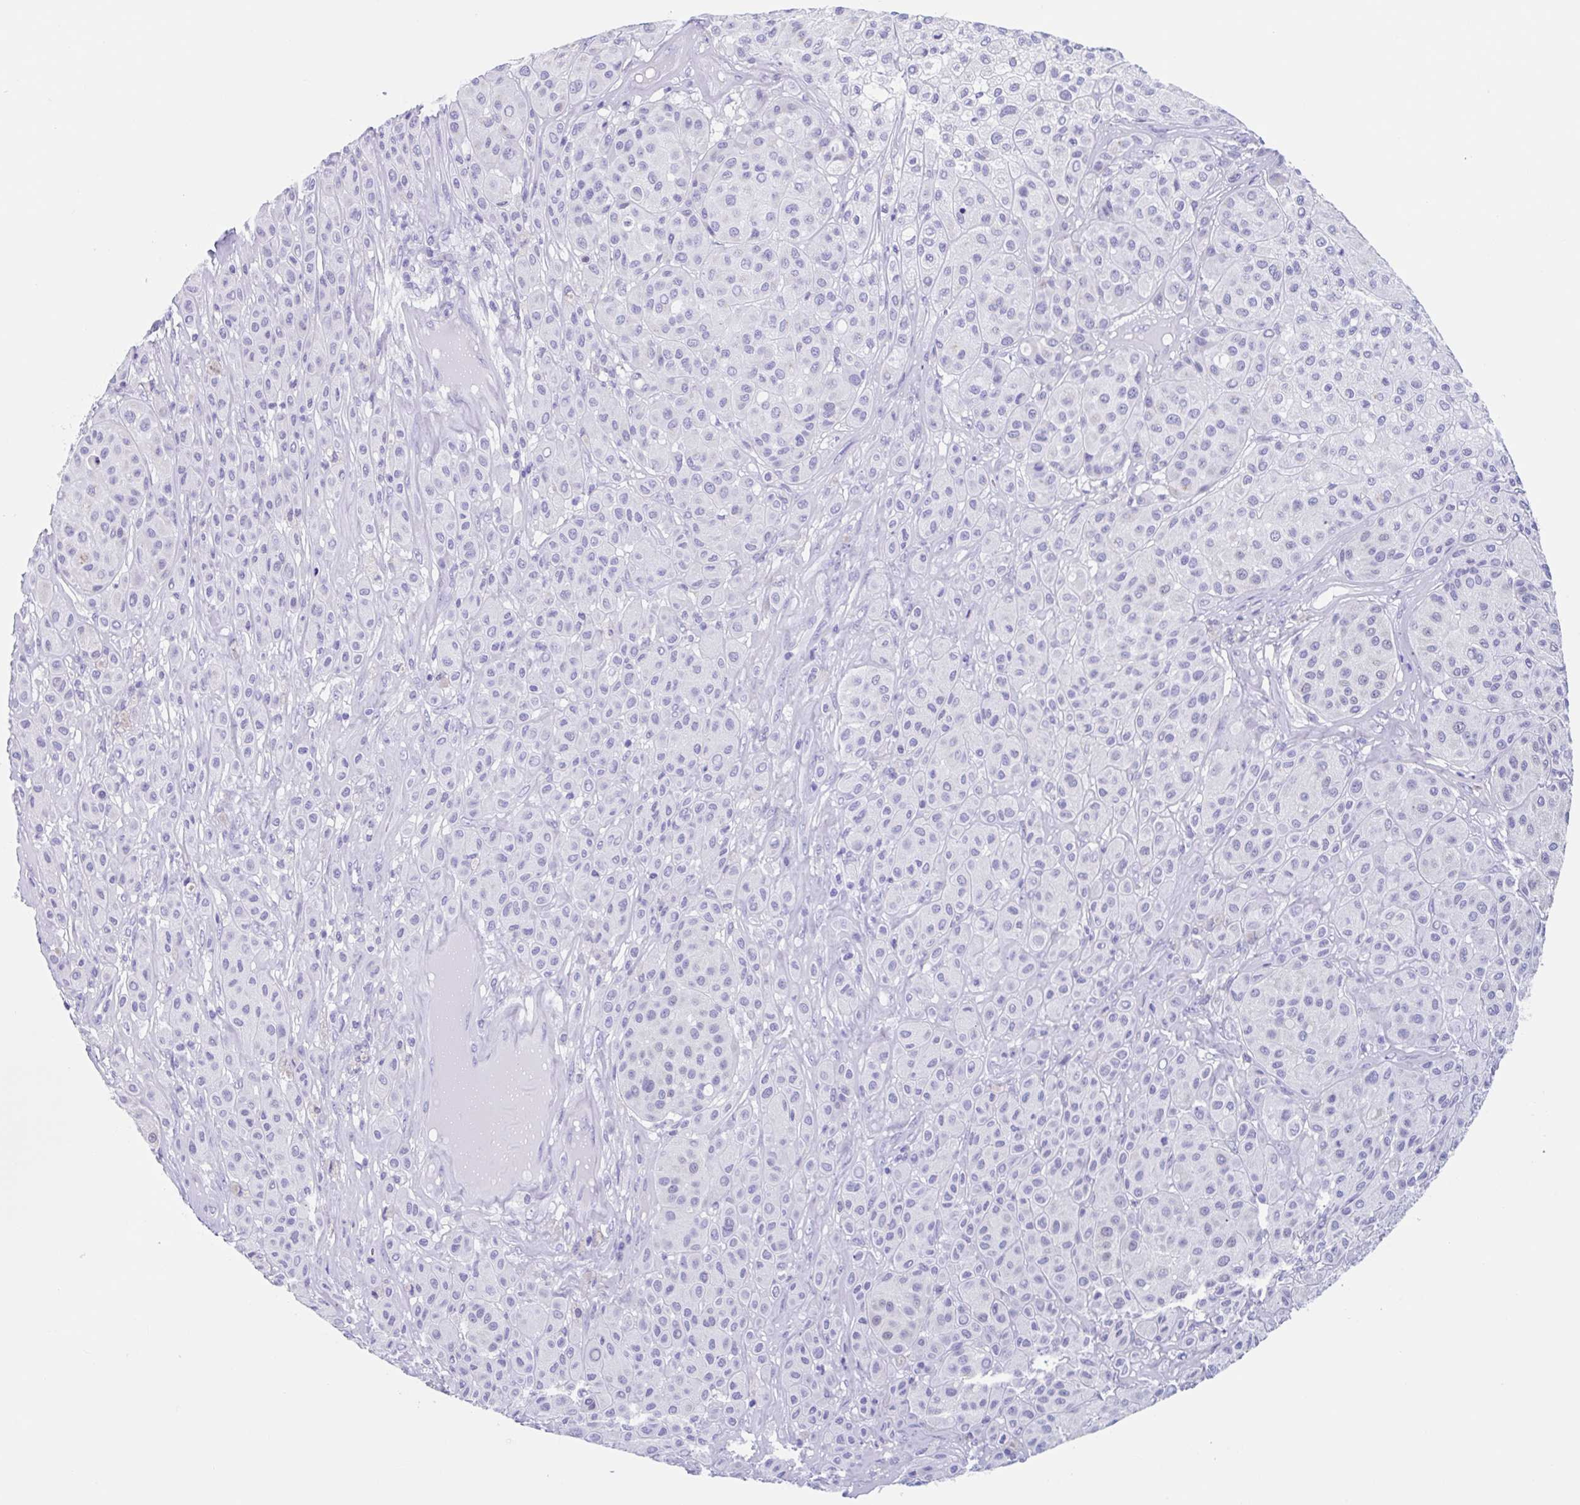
{"staining": {"intensity": "negative", "quantity": "none", "location": "none"}, "tissue": "melanoma", "cell_type": "Tumor cells", "image_type": "cancer", "snomed": [{"axis": "morphology", "description": "Malignant melanoma, Metastatic site"}, {"axis": "topography", "description": "Smooth muscle"}], "caption": "Human melanoma stained for a protein using IHC shows no positivity in tumor cells.", "gene": "CPTP", "patient": {"sex": "male", "age": 41}}